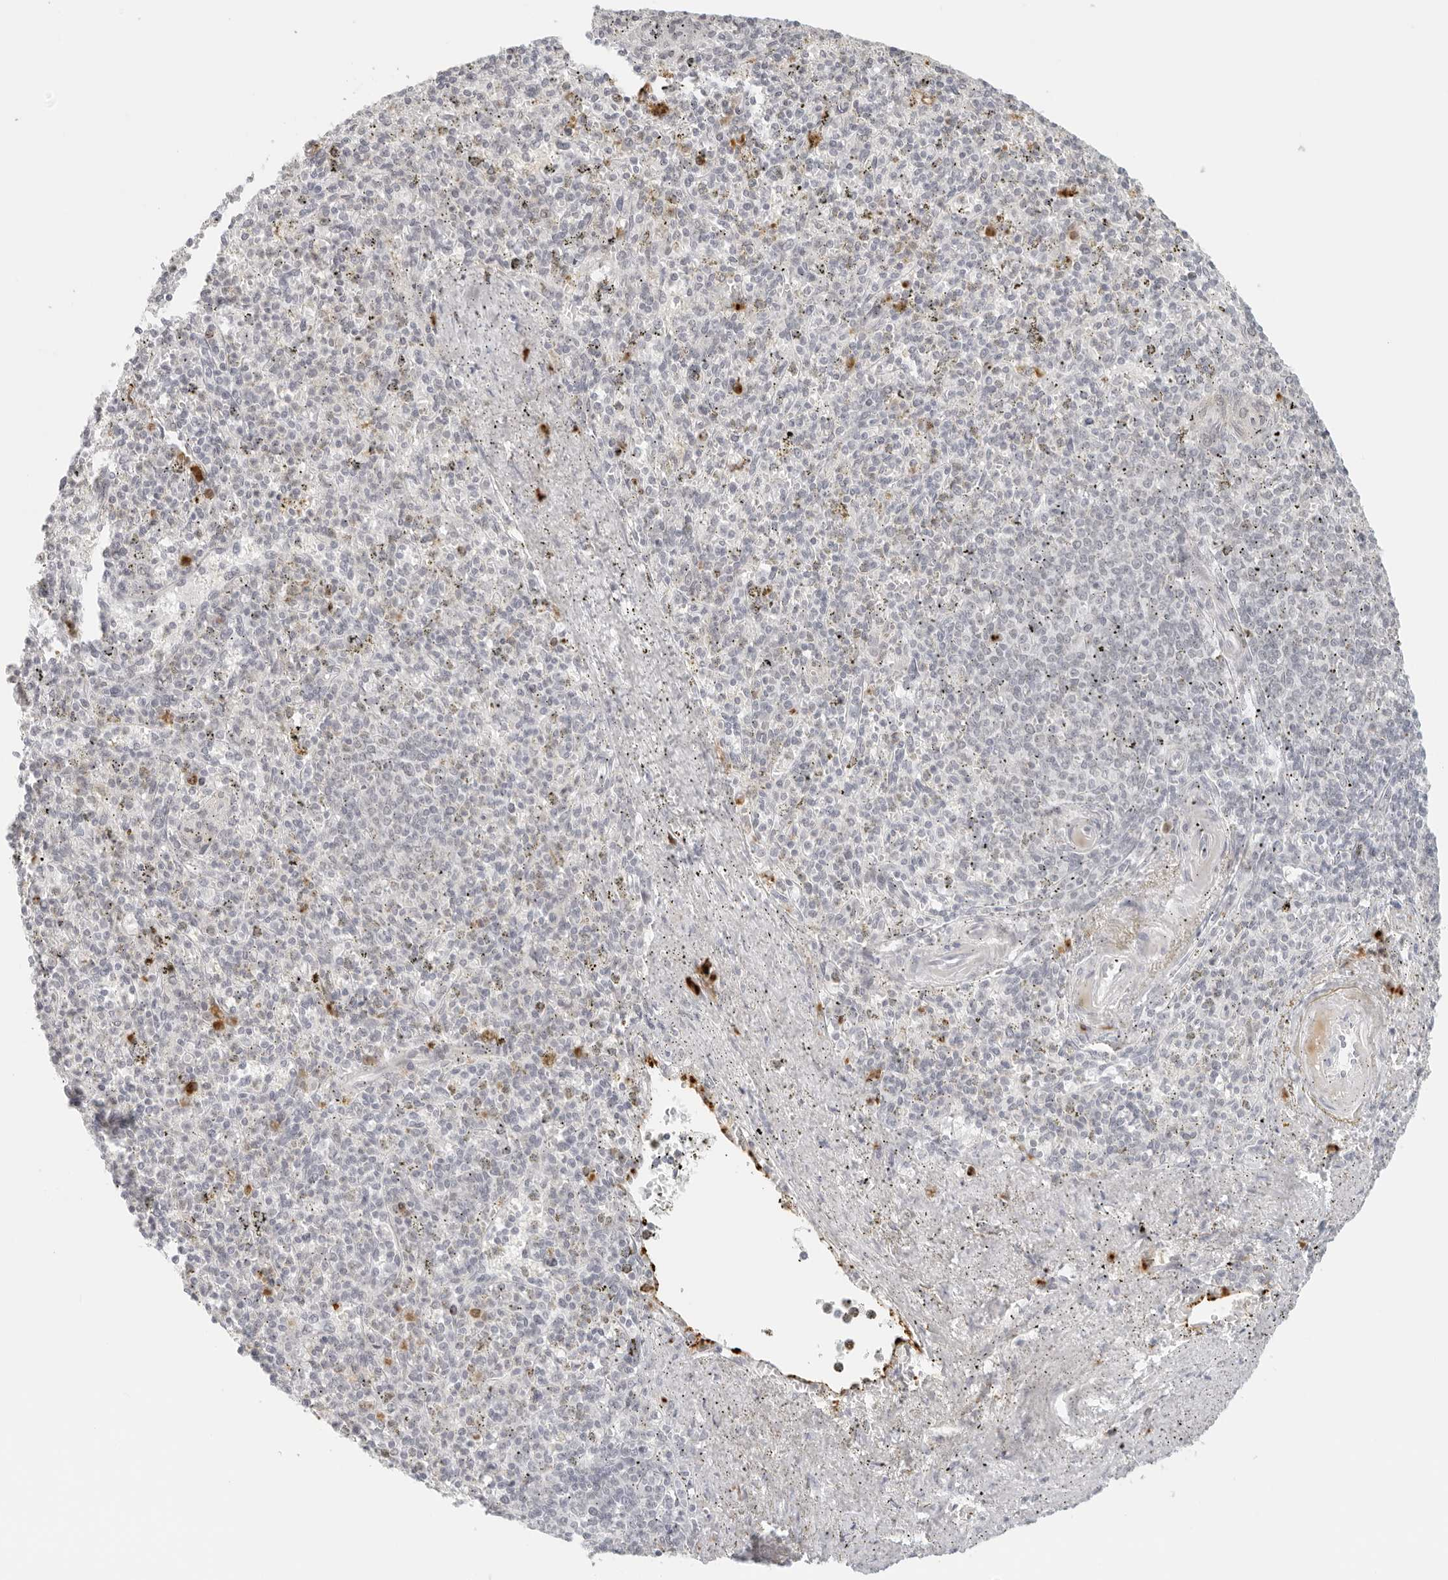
{"staining": {"intensity": "moderate", "quantity": "<25%", "location": "cytoplasmic/membranous"}, "tissue": "spleen", "cell_type": "Cells in red pulp", "image_type": "normal", "snomed": [{"axis": "morphology", "description": "Normal tissue, NOS"}, {"axis": "topography", "description": "Spleen"}], "caption": "A low amount of moderate cytoplasmic/membranous expression is identified in approximately <25% of cells in red pulp in unremarkable spleen. Using DAB (brown) and hematoxylin (blue) stains, captured at high magnification using brightfield microscopy.", "gene": "ZNF678", "patient": {"sex": "male", "age": 72}}